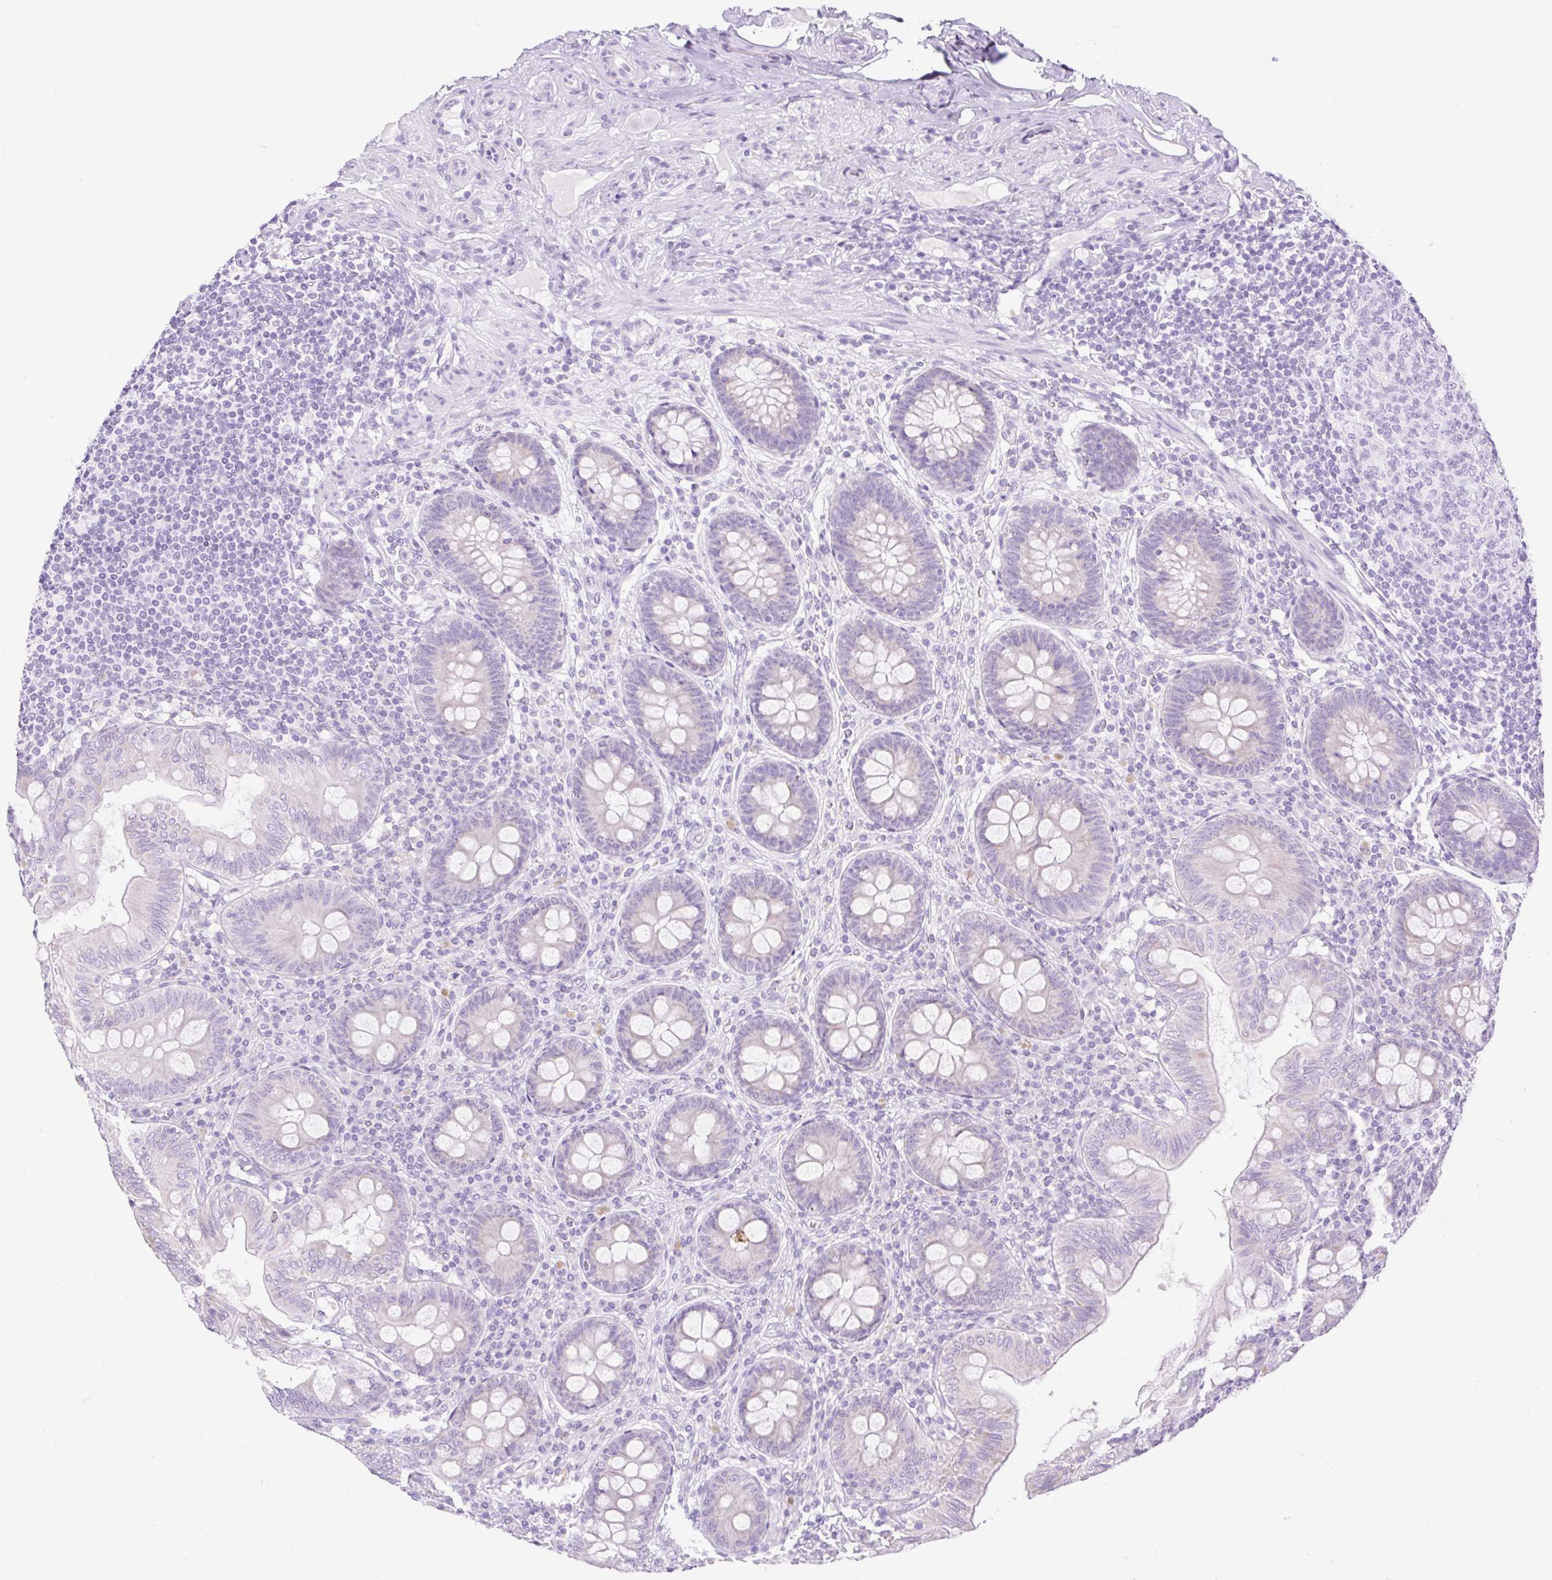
{"staining": {"intensity": "negative", "quantity": "none", "location": "none"}, "tissue": "appendix", "cell_type": "Glandular cells", "image_type": "normal", "snomed": [{"axis": "morphology", "description": "Normal tissue, NOS"}, {"axis": "topography", "description": "Appendix"}], "caption": "IHC histopathology image of benign human appendix stained for a protein (brown), which reveals no positivity in glandular cells. Brightfield microscopy of immunohistochemistry (IHC) stained with DAB (brown) and hematoxylin (blue), captured at high magnification.", "gene": "SLC25A40", "patient": {"sex": "male", "age": 71}}